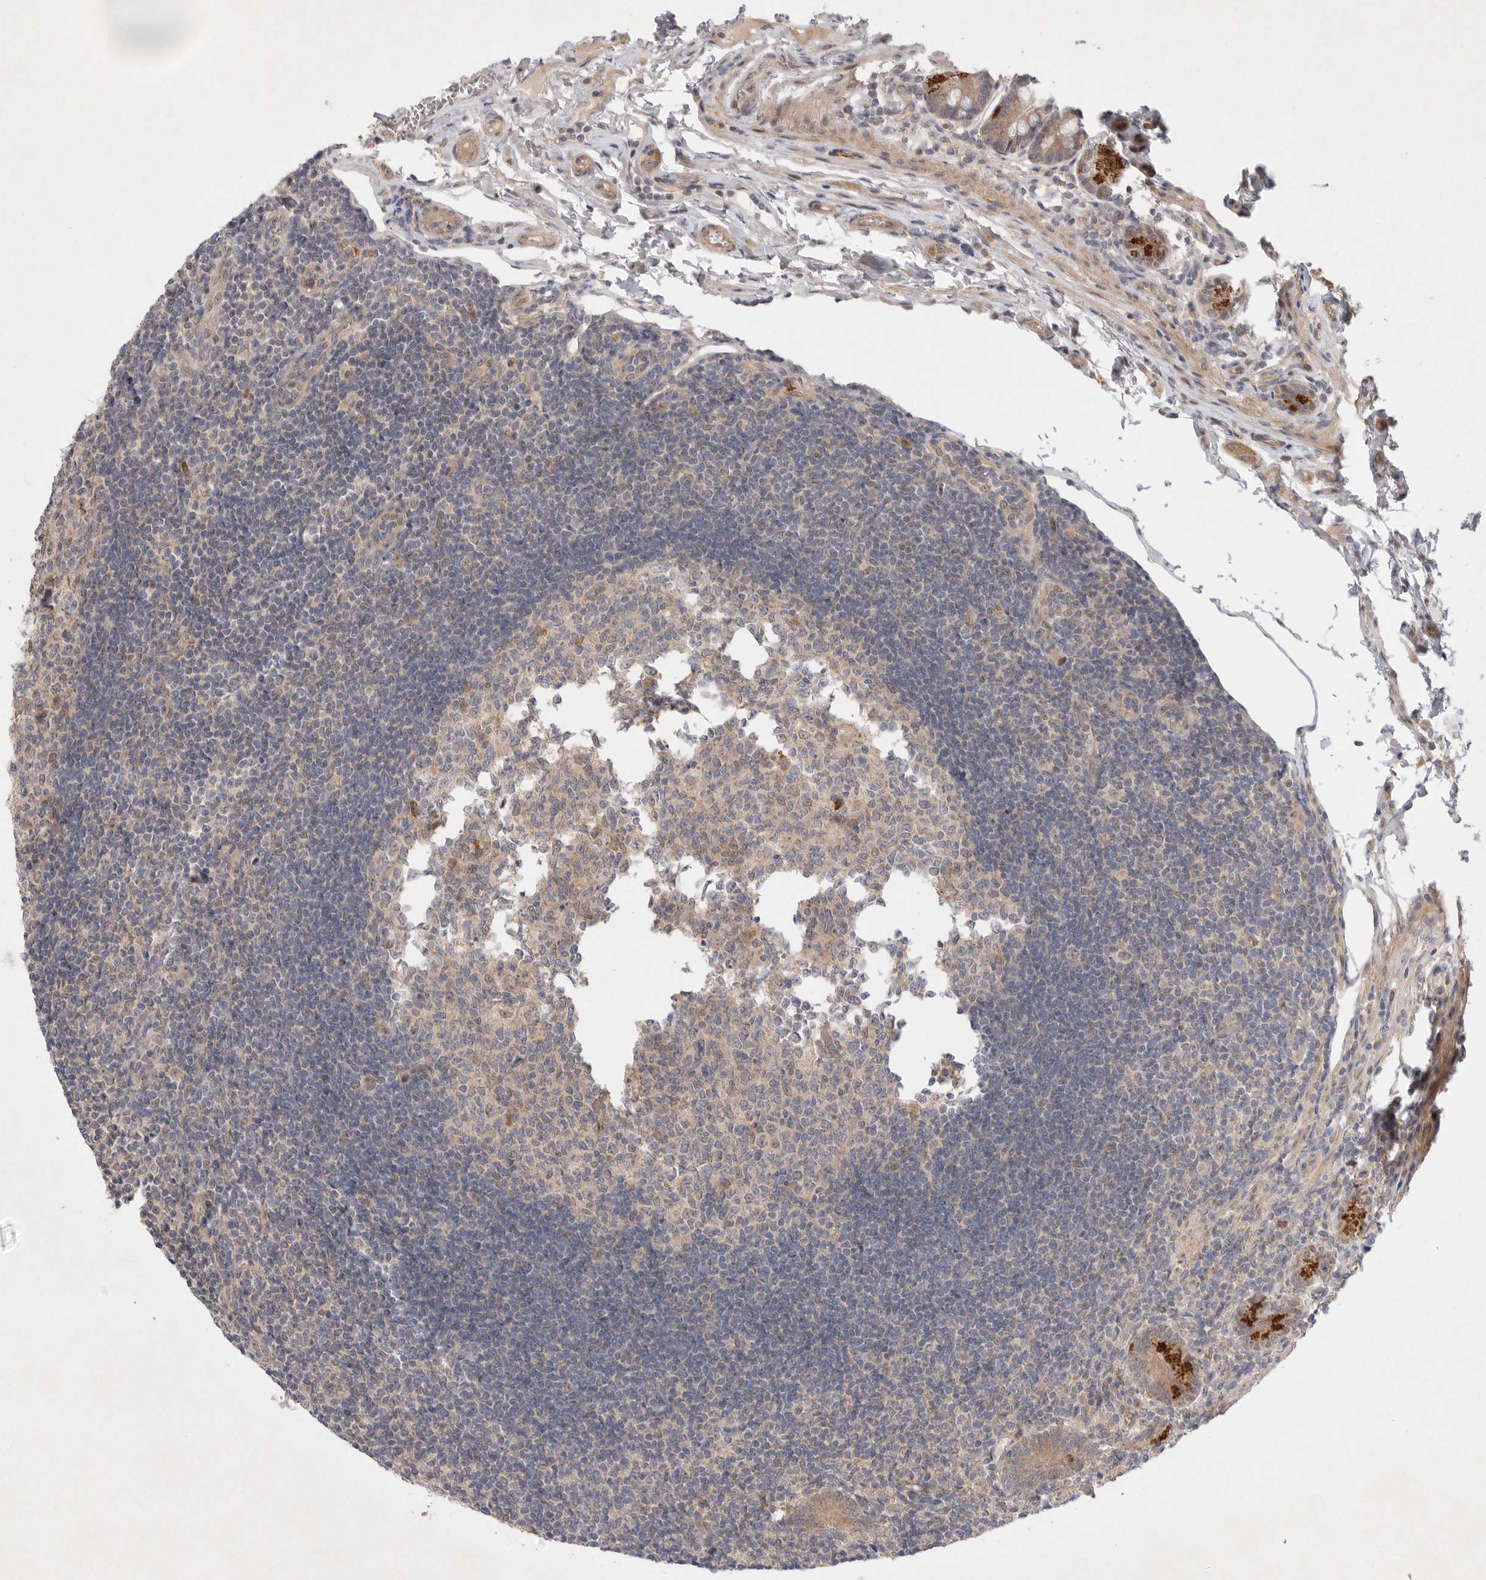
{"staining": {"intensity": "weak", "quantity": ">75%", "location": "cytoplasmic/membranous"}, "tissue": "small intestine", "cell_type": "Glandular cells", "image_type": "normal", "snomed": [{"axis": "morphology", "description": "Normal tissue, NOS"}, {"axis": "topography", "description": "Small intestine"}], "caption": "Small intestine stained with IHC exhibits weak cytoplasmic/membranous expression in approximately >75% of glandular cells. (DAB (3,3'-diaminobenzidine) IHC with brightfield microscopy, high magnification).", "gene": "PTPDC1", "patient": {"sex": "male", "age": 7}}